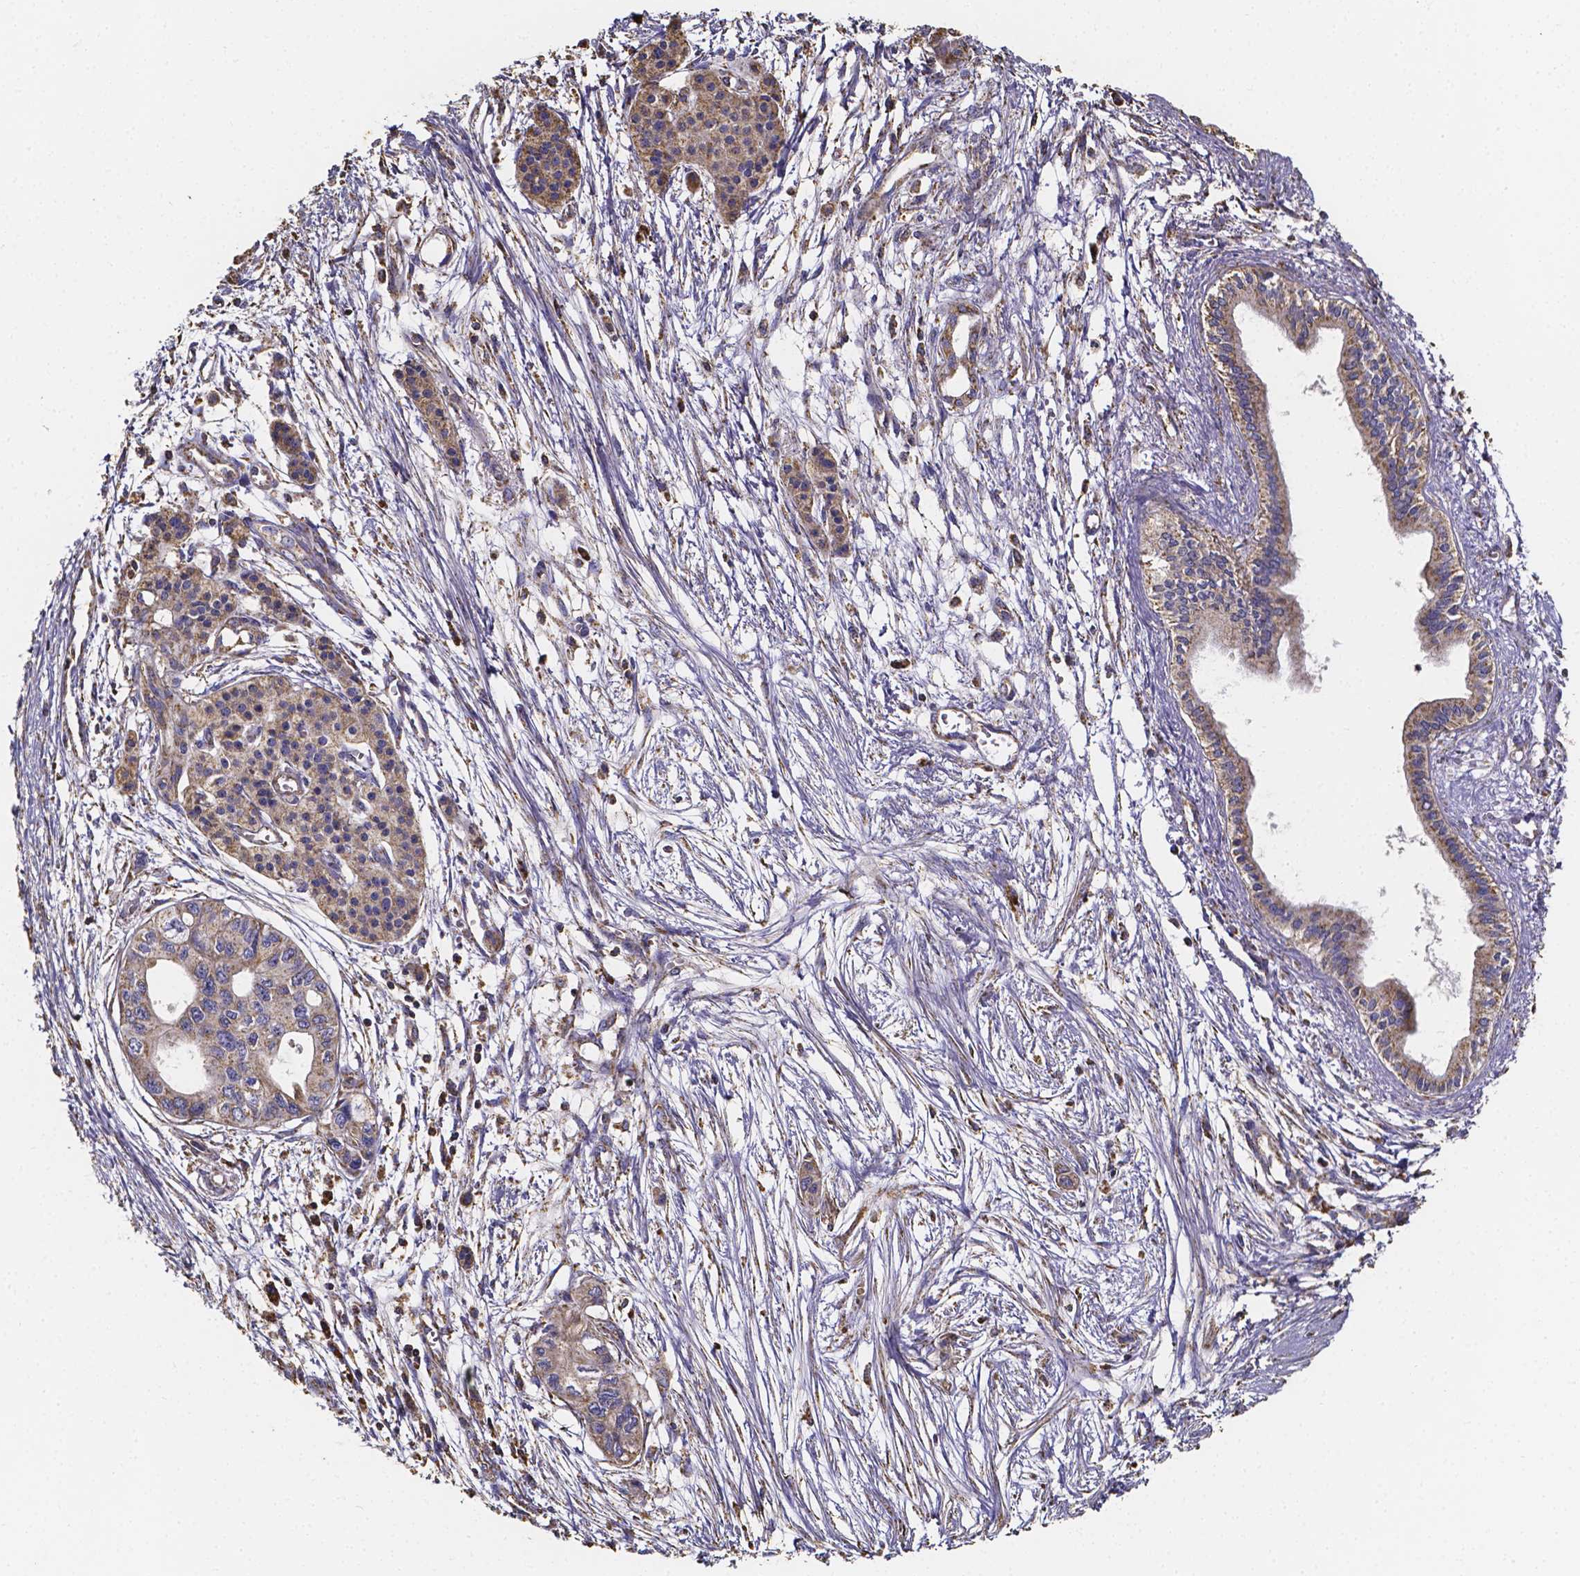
{"staining": {"intensity": "weak", "quantity": ">75%", "location": "cytoplasmic/membranous"}, "tissue": "pancreatic cancer", "cell_type": "Tumor cells", "image_type": "cancer", "snomed": [{"axis": "morphology", "description": "Adenocarcinoma, NOS"}, {"axis": "topography", "description": "Pancreas"}], "caption": "The photomicrograph reveals staining of adenocarcinoma (pancreatic), revealing weak cytoplasmic/membranous protein staining (brown color) within tumor cells.", "gene": "SLC35D2", "patient": {"sex": "female", "age": 76}}